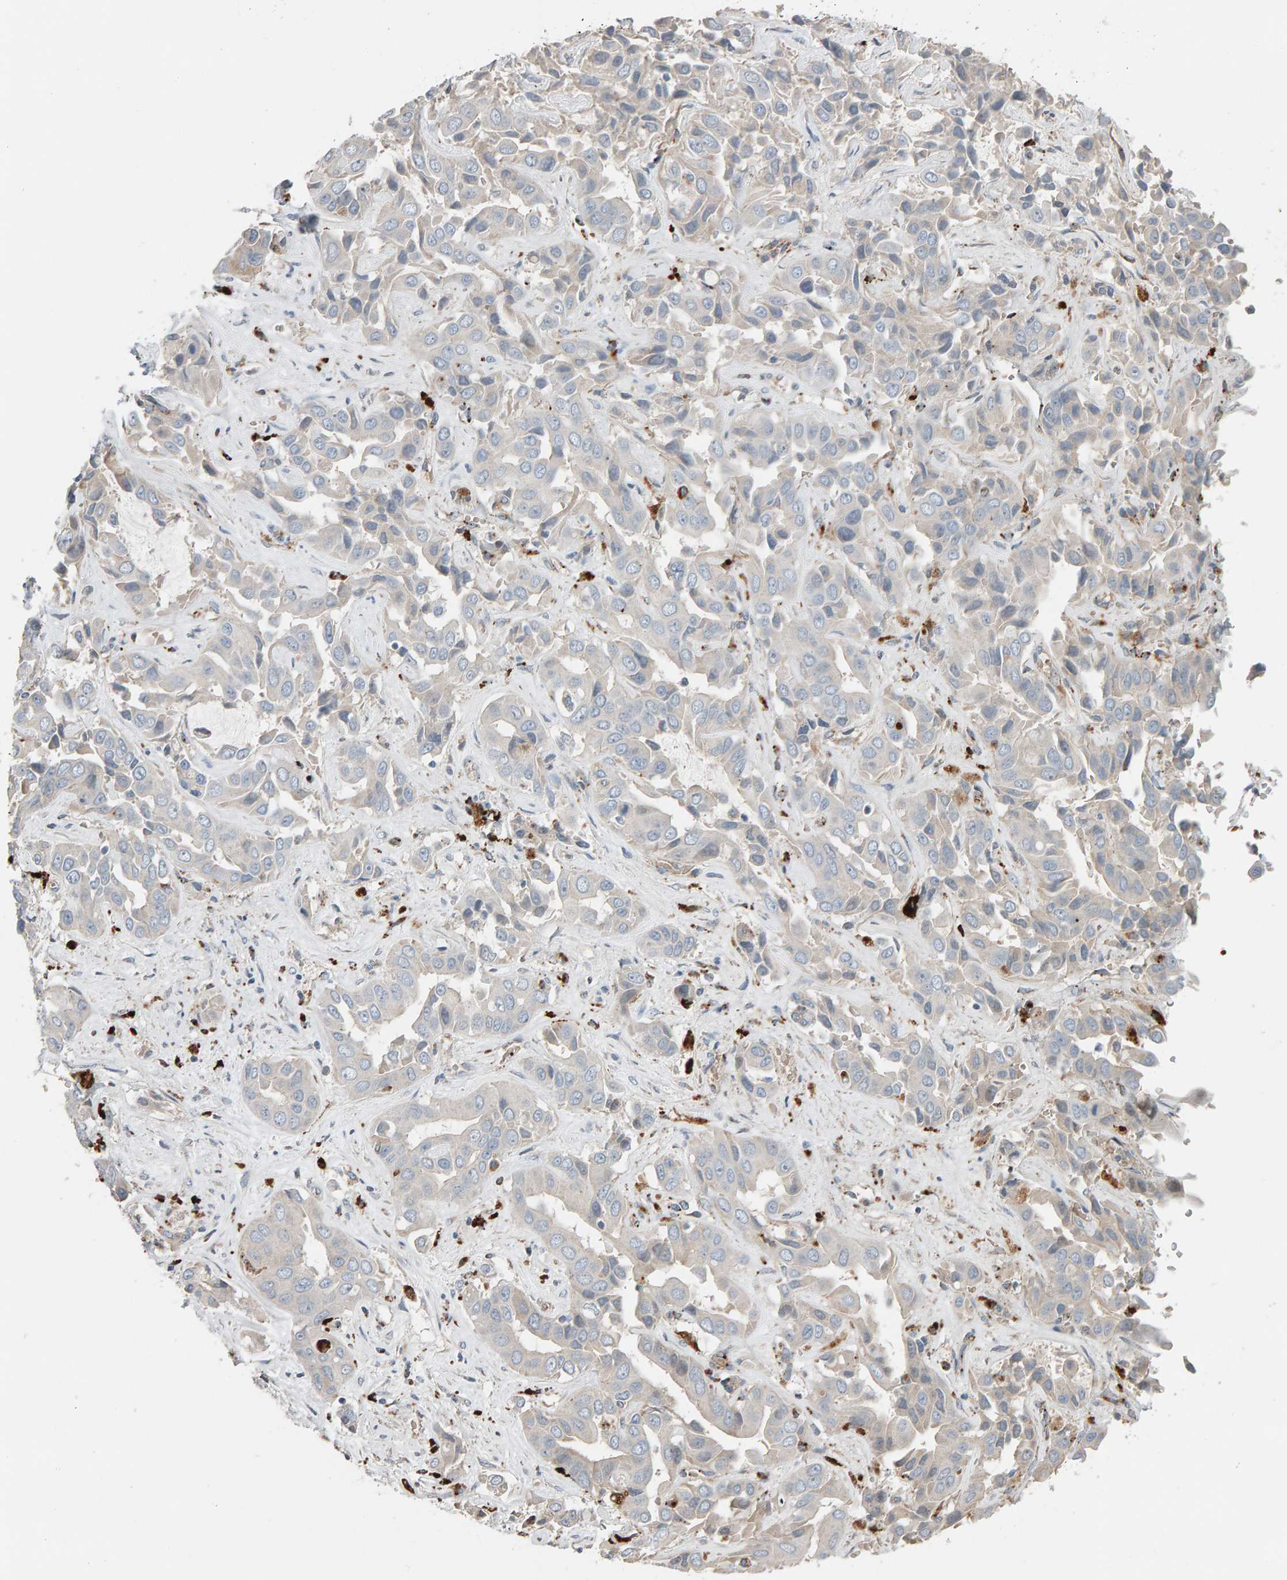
{"staining": {"intensity": "negative", "quantity": "none", "location": "none"}, "tissue": "liver cancer", "cell_type": "Tumor cells", "image_type": "cancer", "snomed": [{"axis": "morphology", "description": "Cholangiocarcinoma"}, {"axis": "topography", "description": "Liver"}], "caption": "DAB (3,3'-diaminobenzidine) immunohistochemical staining of human liver cancer demonstrates no significant expression in tumor cells. (DAB (3,3'-diaminobenzidine) immunohistochemistry visualized using brightfield microscopy, high magnification).", "gene": "IPPK", "patient": {"sex": "female", "age": 52}}